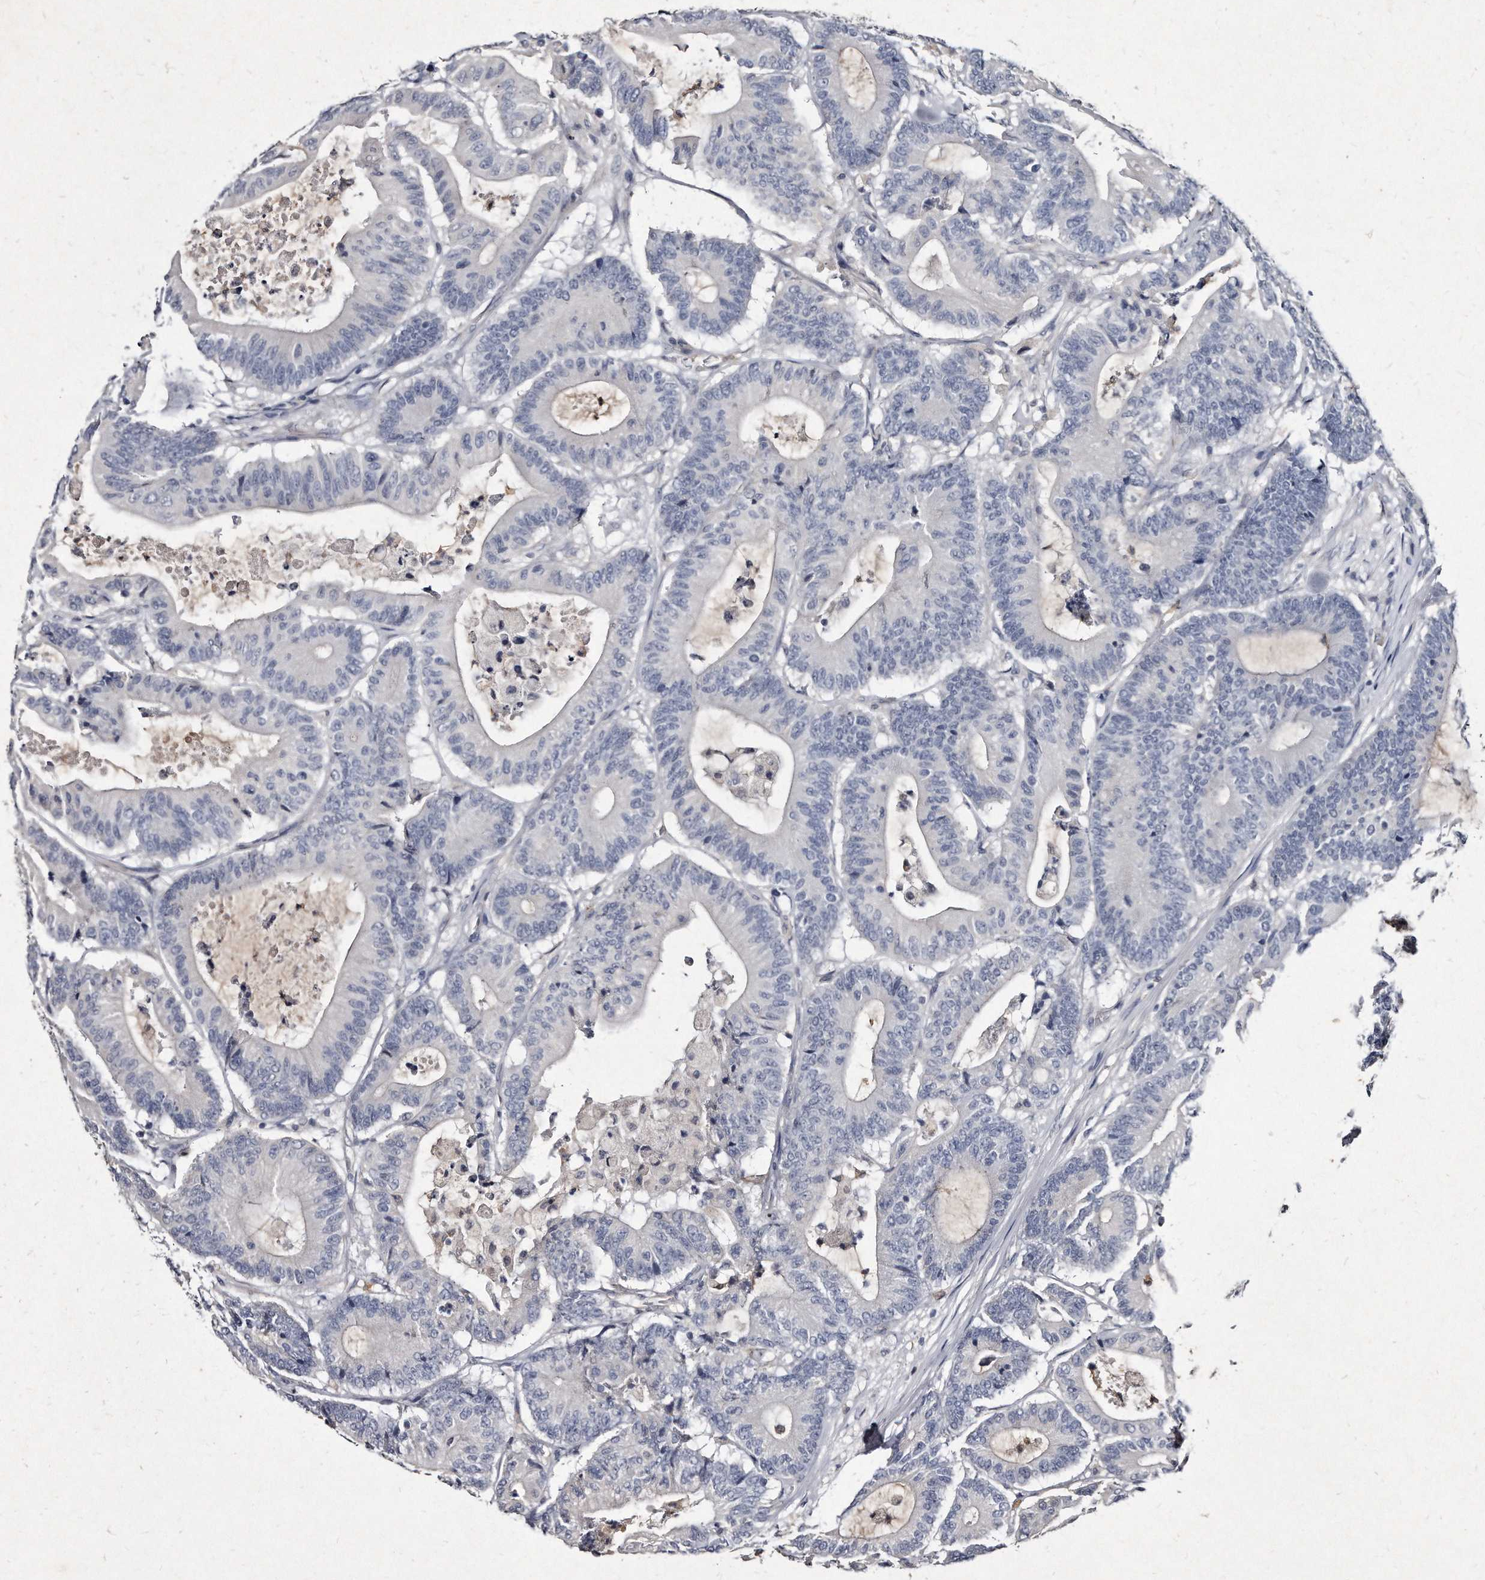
{"staining": {"intensity": "negative", "quantity": "none", "location": "none"}, "tissue": "colorectal cancer", "cell_type": "Tumor cells", "image_type": "cancer", "snomed": [{"axis": "morphology", "description": "Adenocarcinoma, NOS"}, {"axis": "topography", "description": "Colon"}], "caption": "IHC micrograph of neoplastic tissue: adenocarcinoma (colorectal) stained with DAB demonstrates no significant protein expression in tumor cells. The staining was performed using DAB (3,3'-diaminobenzidine) to visualize the protein expression in brown, while the nuclei were stained in blue with hematoxylin (Magnification: 20x).", "gene": "KLHDC3", "patient": {"sex": "female", "age": 84}}